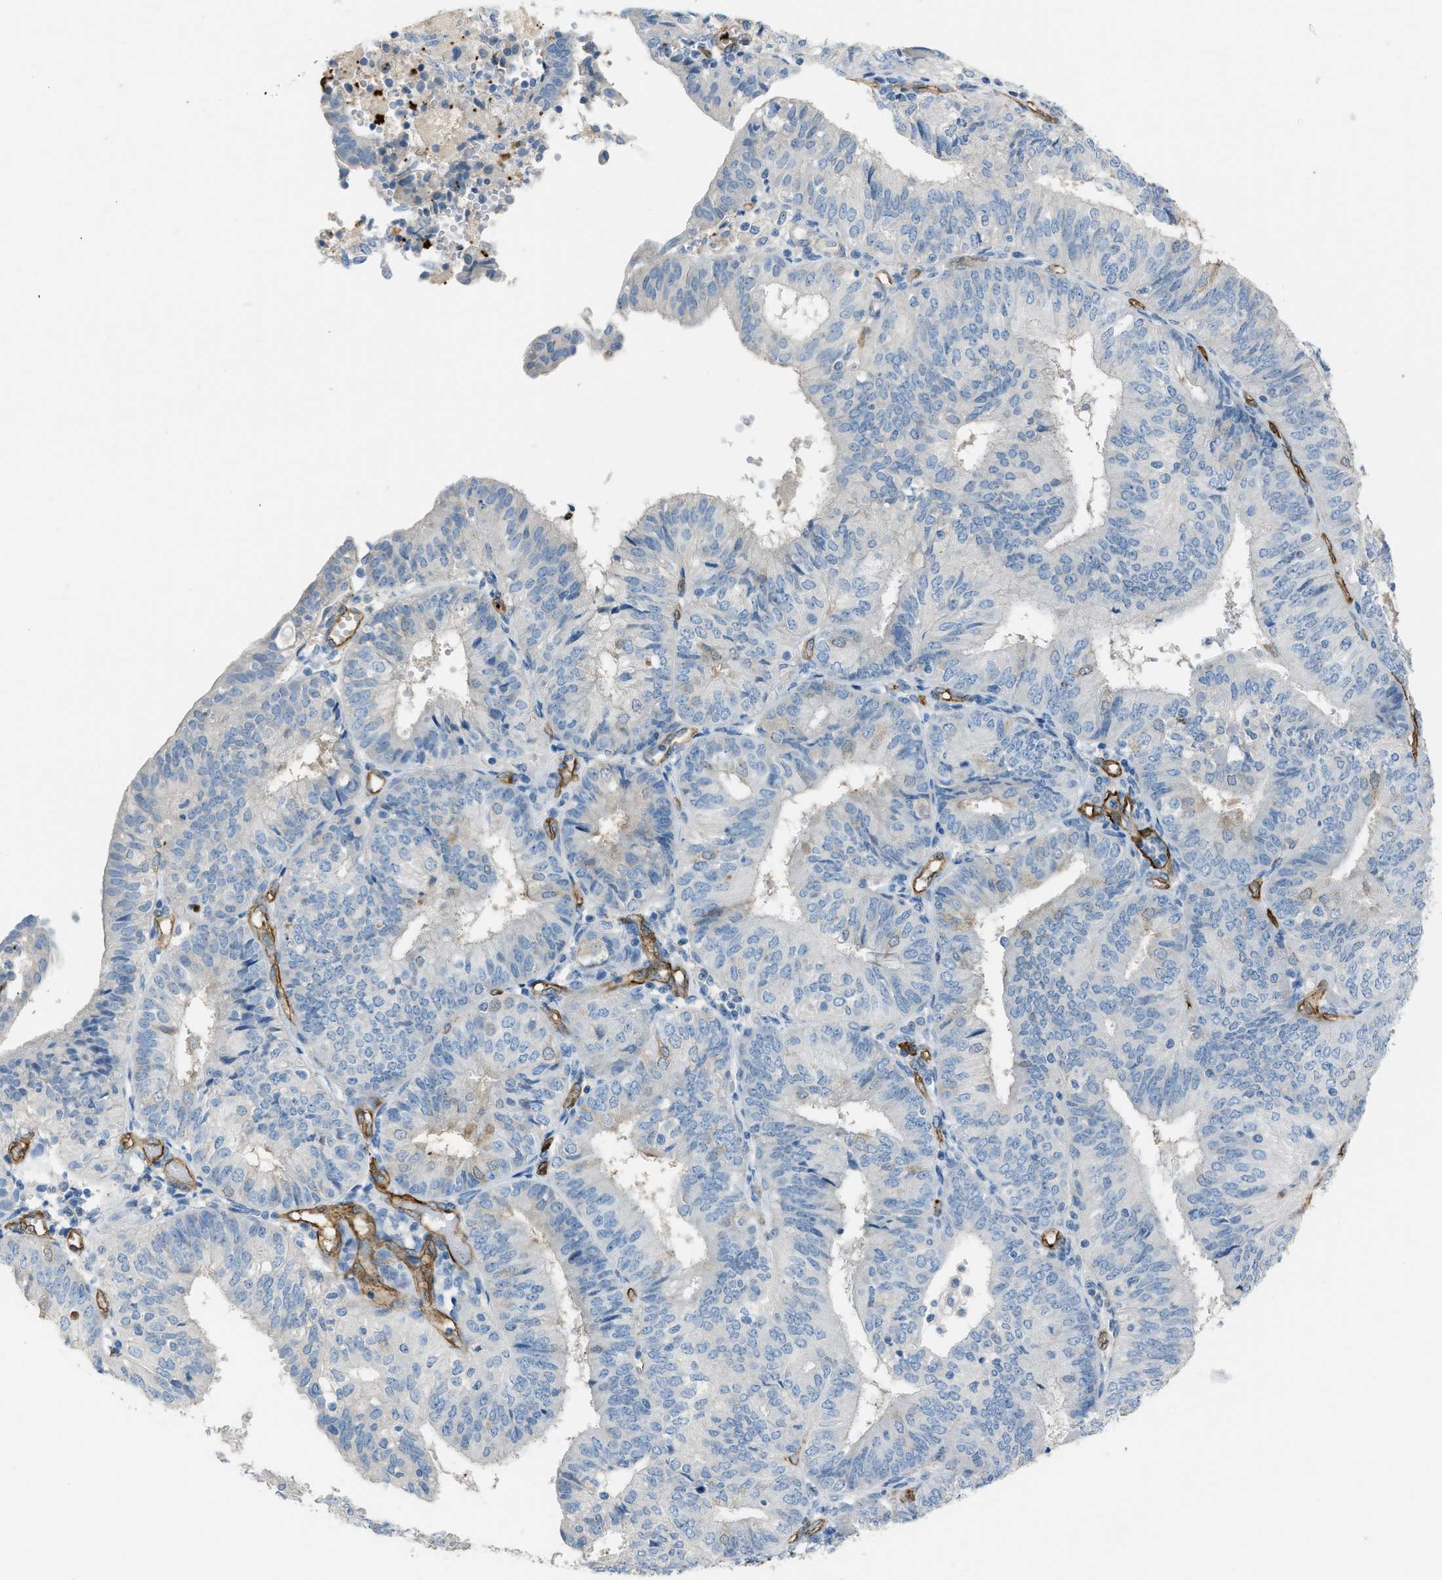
{"staining": {"intensity": "weak", "quantity": "<25%", "location": "cytoplasmic/membranous"}, "tissue": "endometrial cancer", "cell_type": "Tumor cells", "image_type": "cancer", "snomed": [{"axis": "morphology", "description": "Adenocarcinoma, NOS"}, {"axis": "topography", "description": "Endometrium"}], "caption": "Photomicrograph shows no significant protein expression in tumor cells of endometrial adenocarcinoma.", "gene": "SLC22A15", "patient": {"sex": "female", "age": 58}}